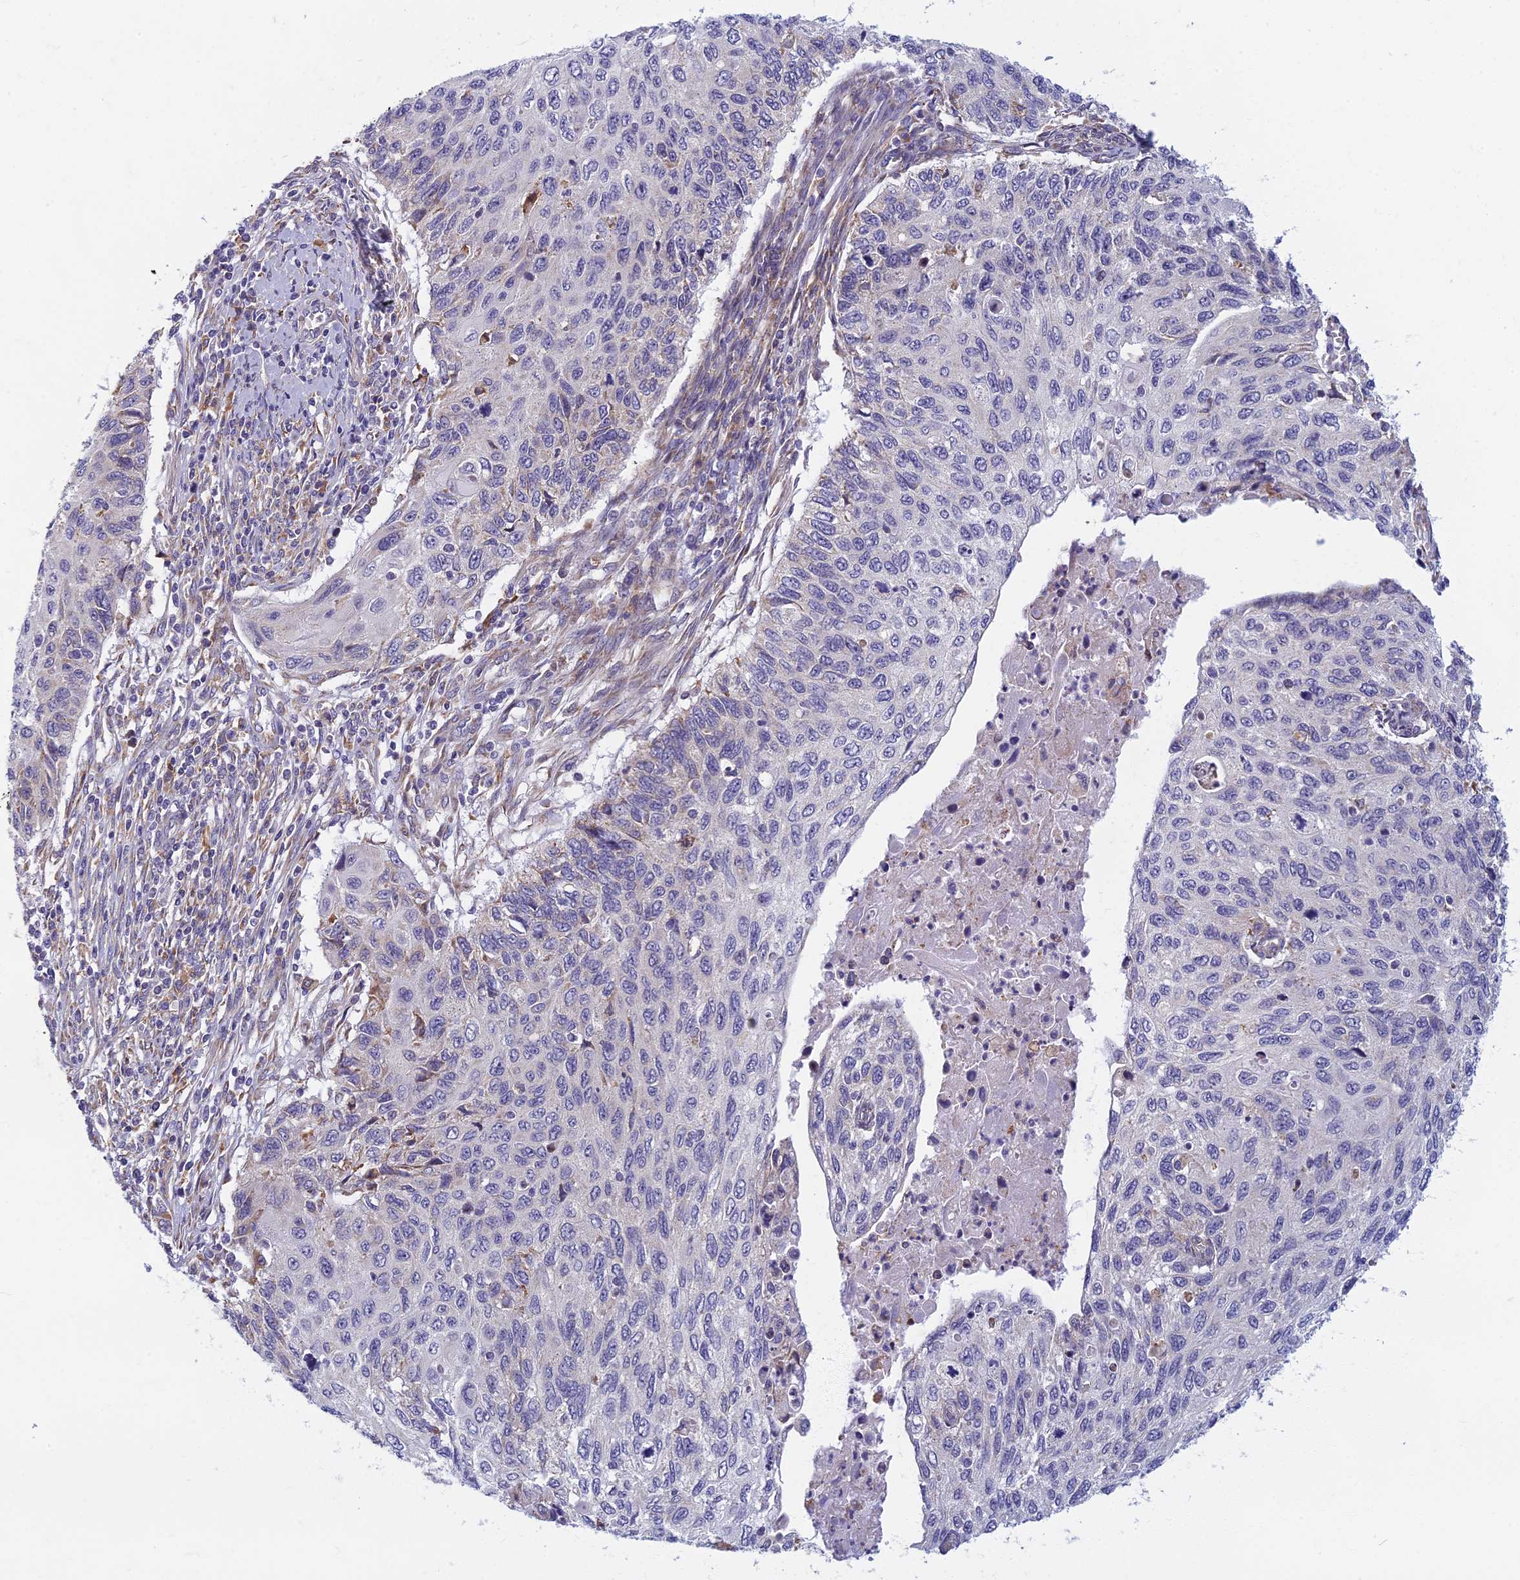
{"staining": {"intensity": "negative", "quantity": "none", "location": "none"}, "tissue": "cervical cancer", "cell_type": "Tumor cells", "image_type": "cancer", "snomed": [{"axis": "morphology", "description": "Squamous cell carcinoma, NOS"}, {"axis": "topography", "description": "Cervix"}], "caption": "A photomicrograph of human cervical cancer (squamous cell carcinoma) is negative for staining in tumor cells. (Brightfield microscopy of DAB (3,3'-diaminobenzidine) IHC at high magnification).", "gene": "DDX51", "patient": {"sex": "female", "age": 70}}